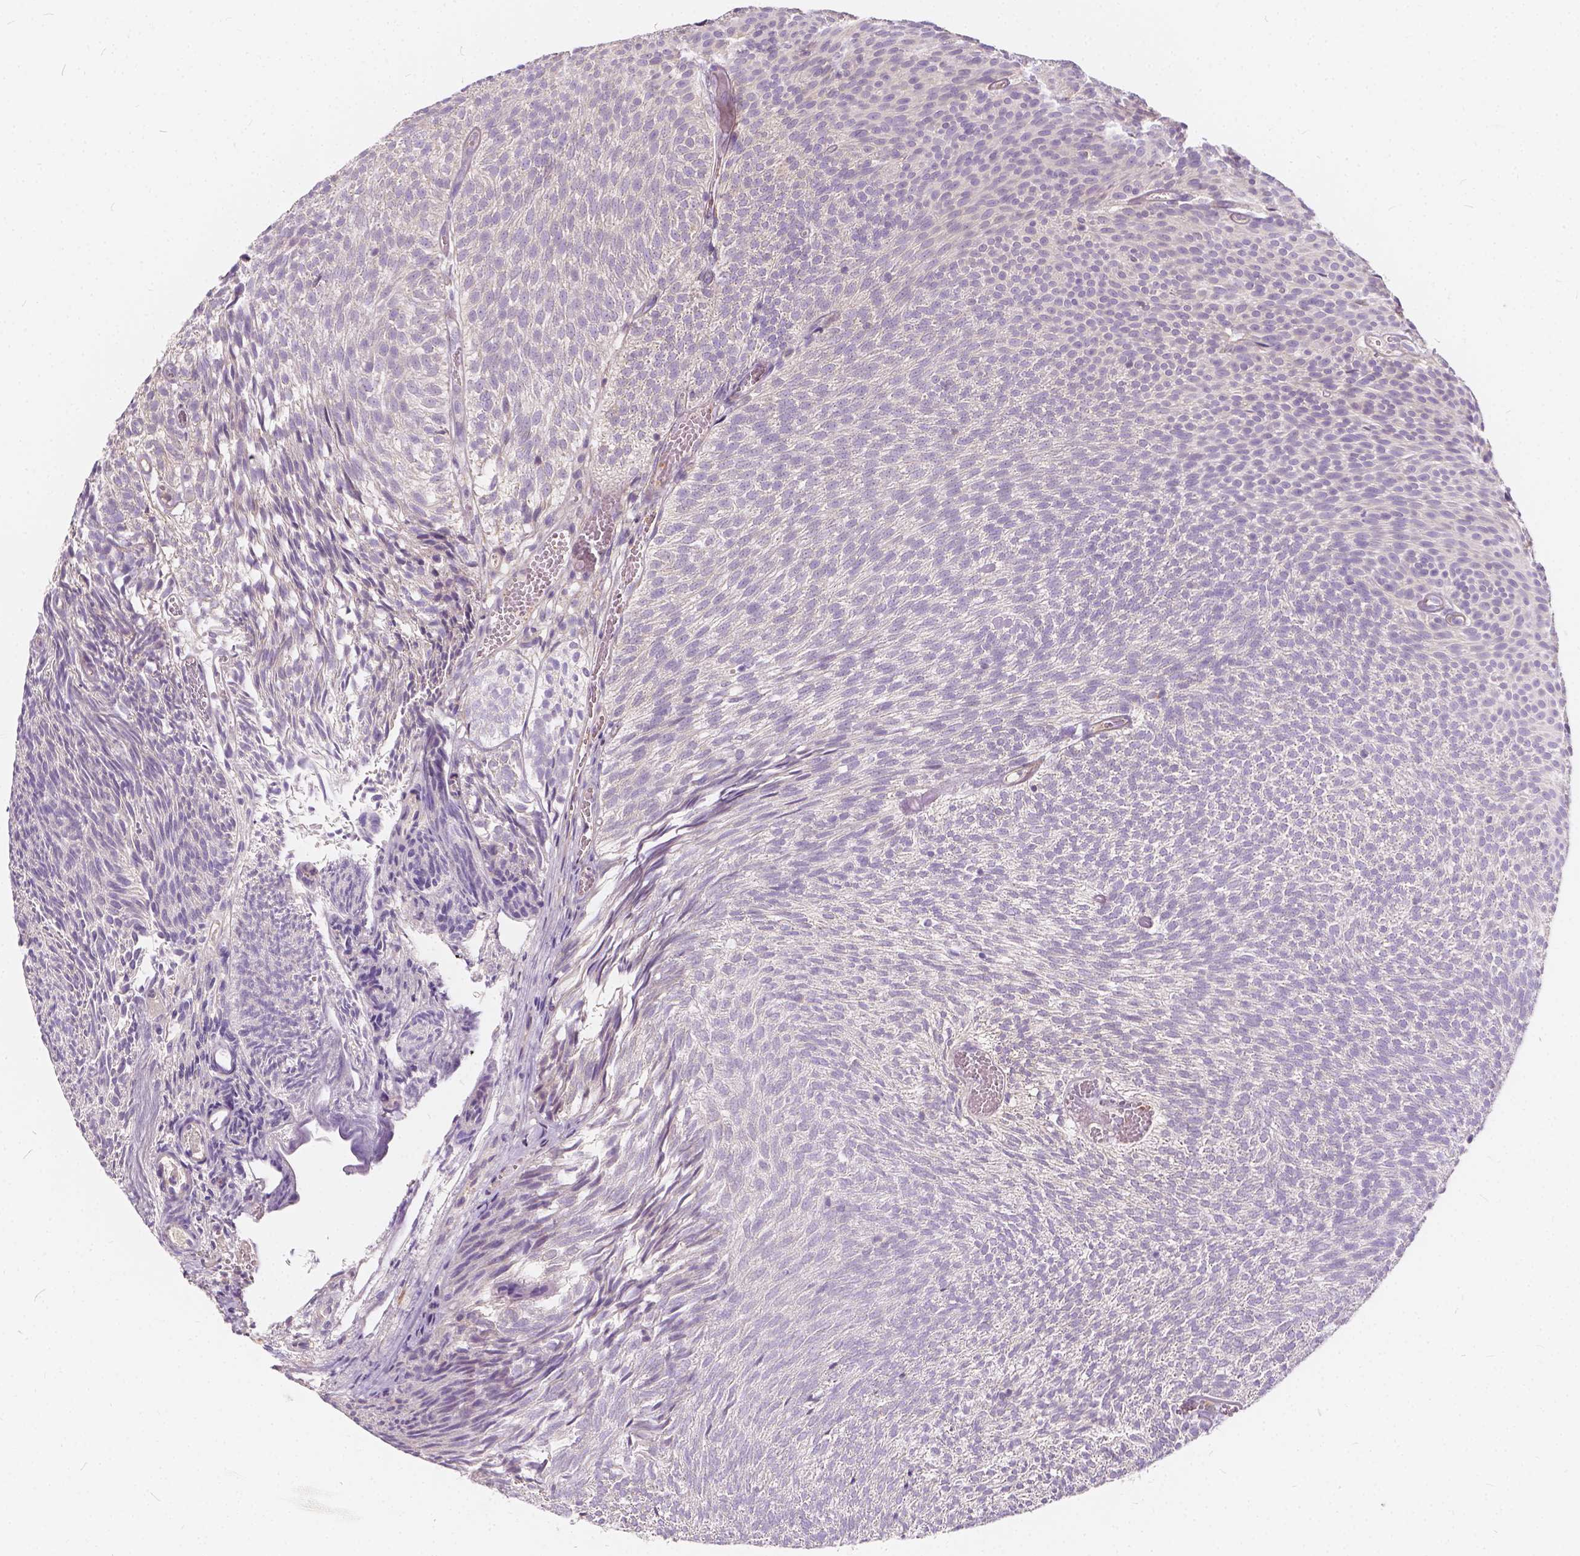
{"staining": {"intensity": "negative", "quantity": "none", "location": "none"}, "tissue": "urothelial cancer", "cell_type": "Tumor cells", "image_type": "cancer", "snomed": [{"axis": "morphology", "description": "Urothelial carcinoma, Low grade"}, {"axis": "topography", "description": "Urinary bladder"}], "caption": "Tumor cells are negative for brown protein staining in urothelial cancer.", "gene": "KIAA0513", "patient": {"sex": "male", "age": 77}}